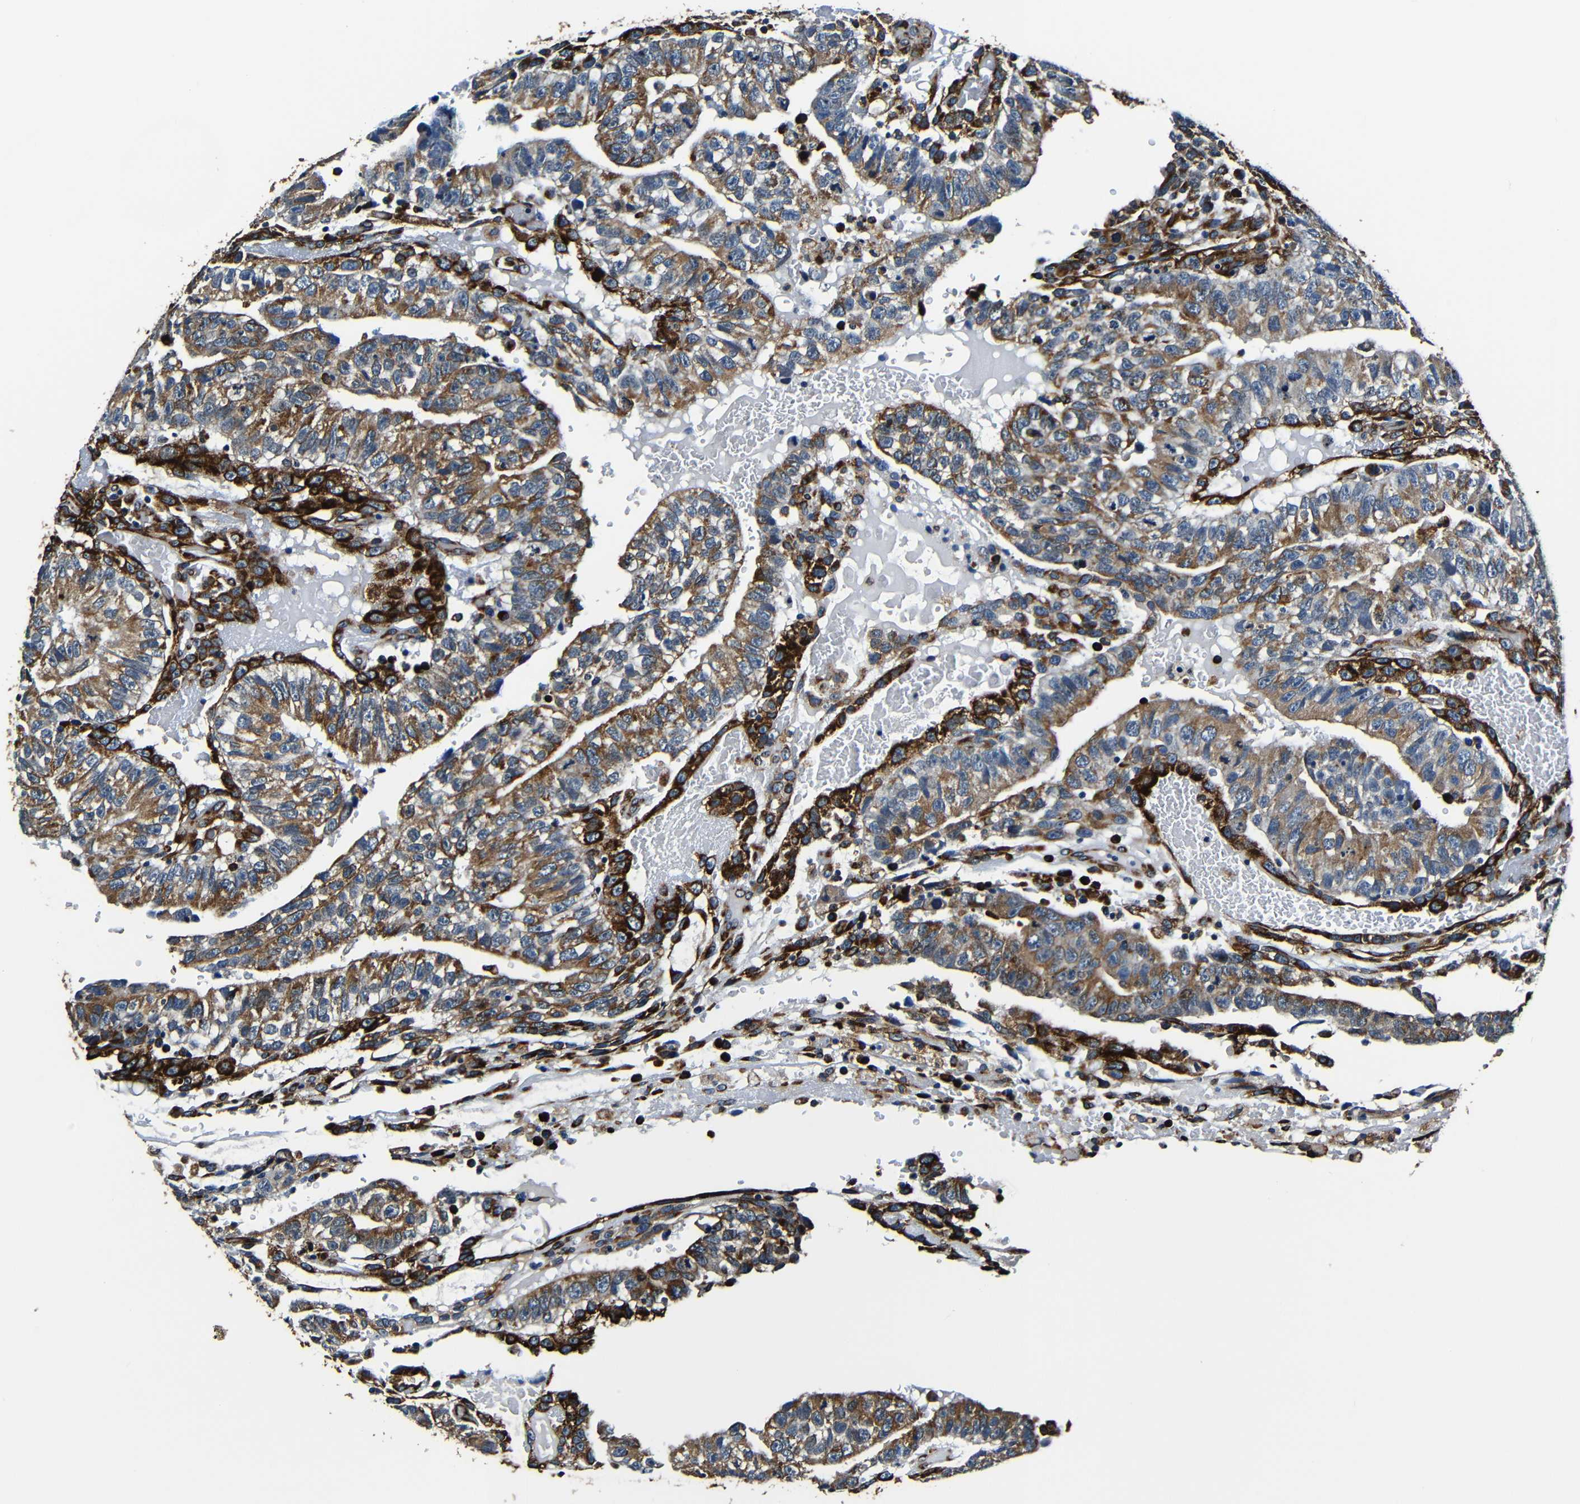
{"staining": {"intensity": "moderate", "quantity": ">75%", "location": "cytoplasmic/membranous"}, "tissue": "testis cancer", "cell_type": "Tumor cells", "image_type": "cancer", "snomed": [{"axis": "morphology", "description": "Seminoma, NOS"}, {"axis": "morphology", "description": "Carcinoma, Embryonal, NOS"}, {"axis": "topography", "description": "Testis"}], "caption": "Immunohistochemistry image of seminoma (testis) stained for a protein (brown), which demonstrates medium levels of moderate cytoplasmic/membranous staining in about >75% of tumor cells.", "gene": "RRBP1", "patient": {"sex": "male", "age": 52}}